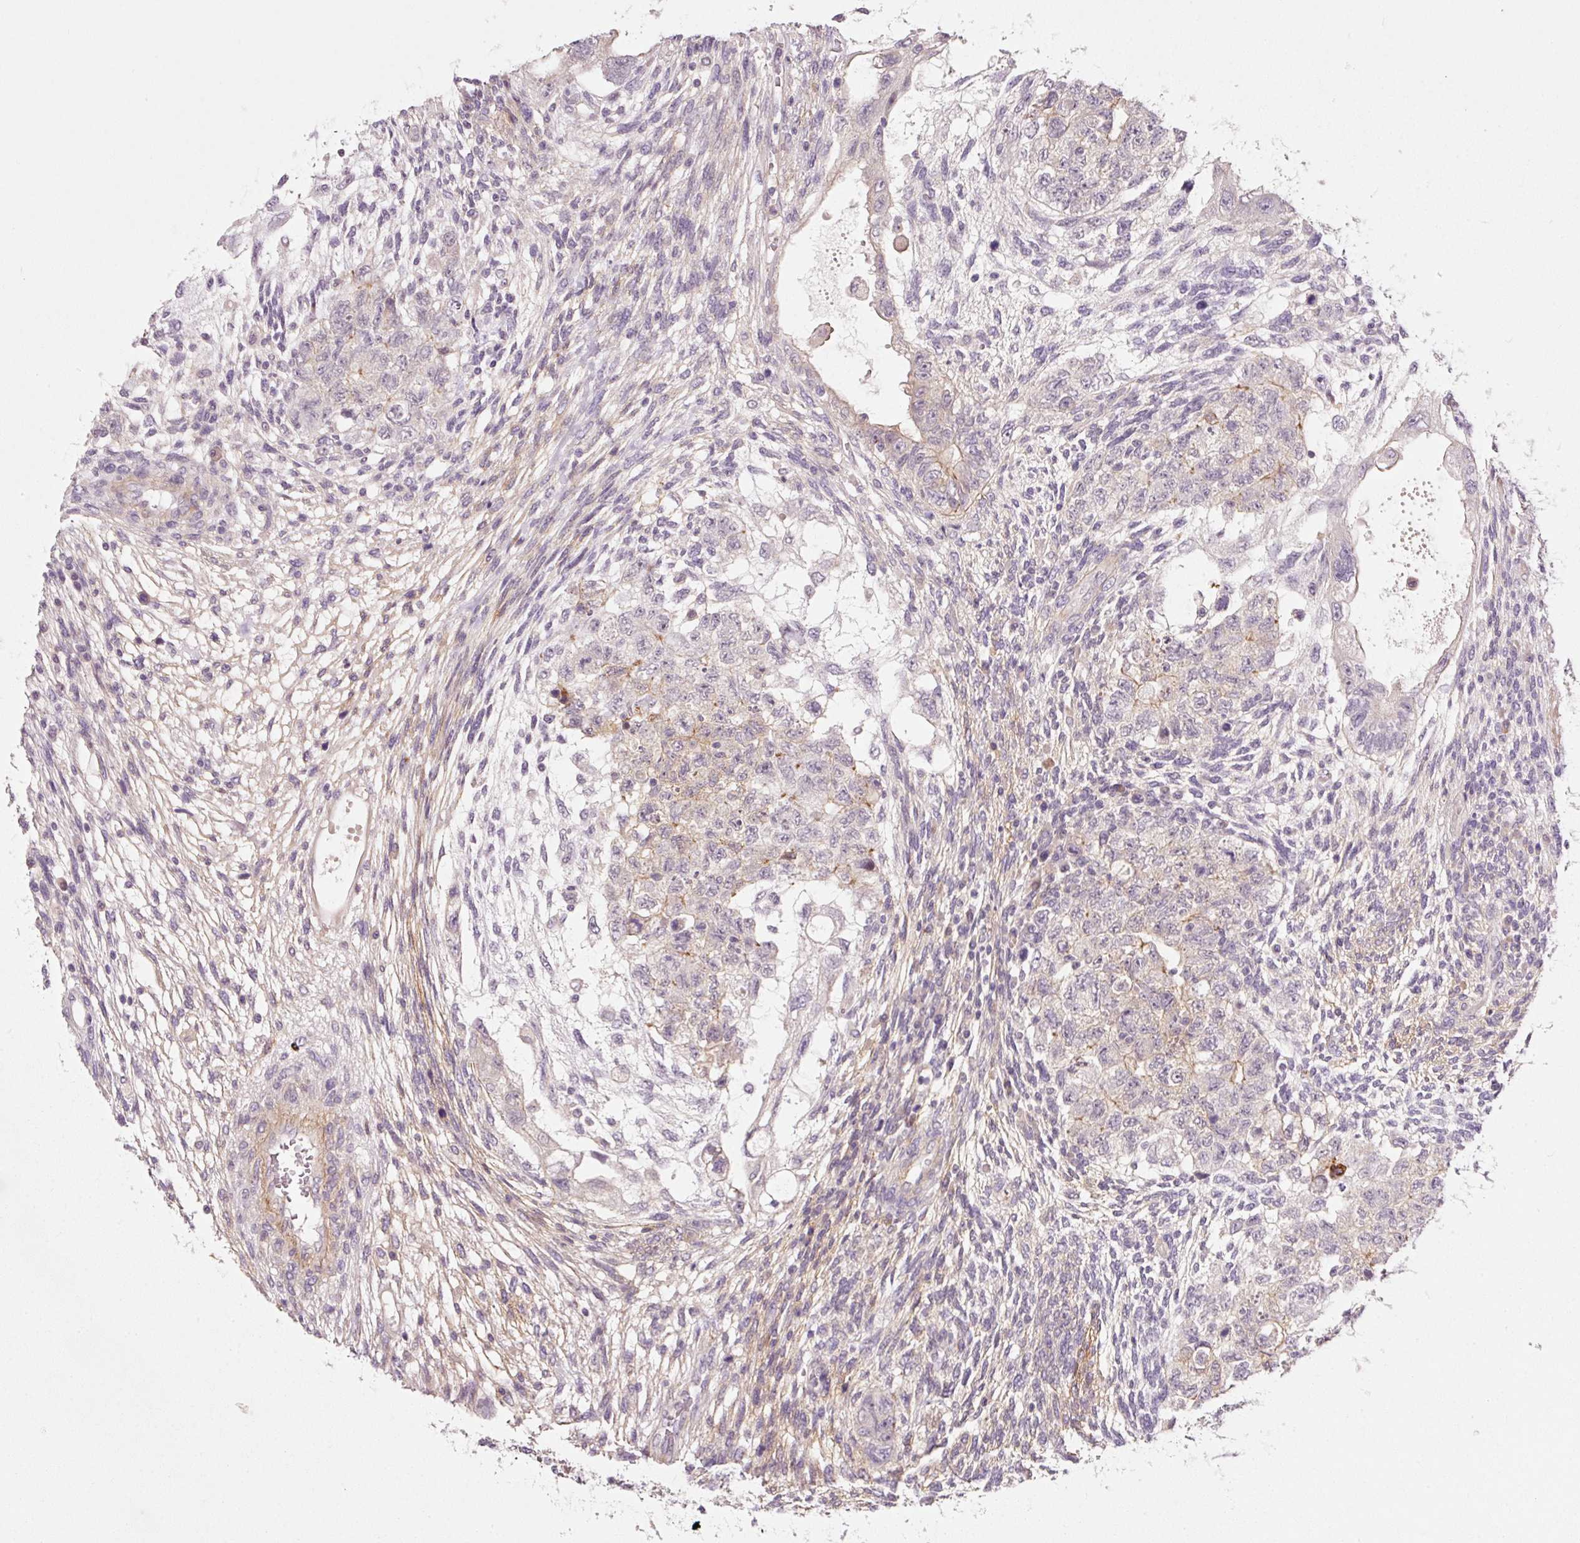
{"staining": {"intensity": "weak", "quantity": "<25%", "location": "cytoplasmic/membranous"}, "tissue": "testis cancer", "cell_type": "Tumor cells", "image_type": "cancer", "snomed": [{"axis": "morphology", "description": "Normal tissue, NOS"}, {"axis": "morphology", "description": "Carcinoma, Embryonal, NOS"}, {"axis": "topography", "description": "Testis"}], "caption": "The immunohistochemistry photomicrograph has no significant positivity in tumor cells of embryonal carcinoma (testis) tissue. The staining is performed using DAB brown chromogen with nuclei counter-stained in using hematoxylin.", "gene": "TIRAP", "patient": {"sex": "male", "age": 36}}